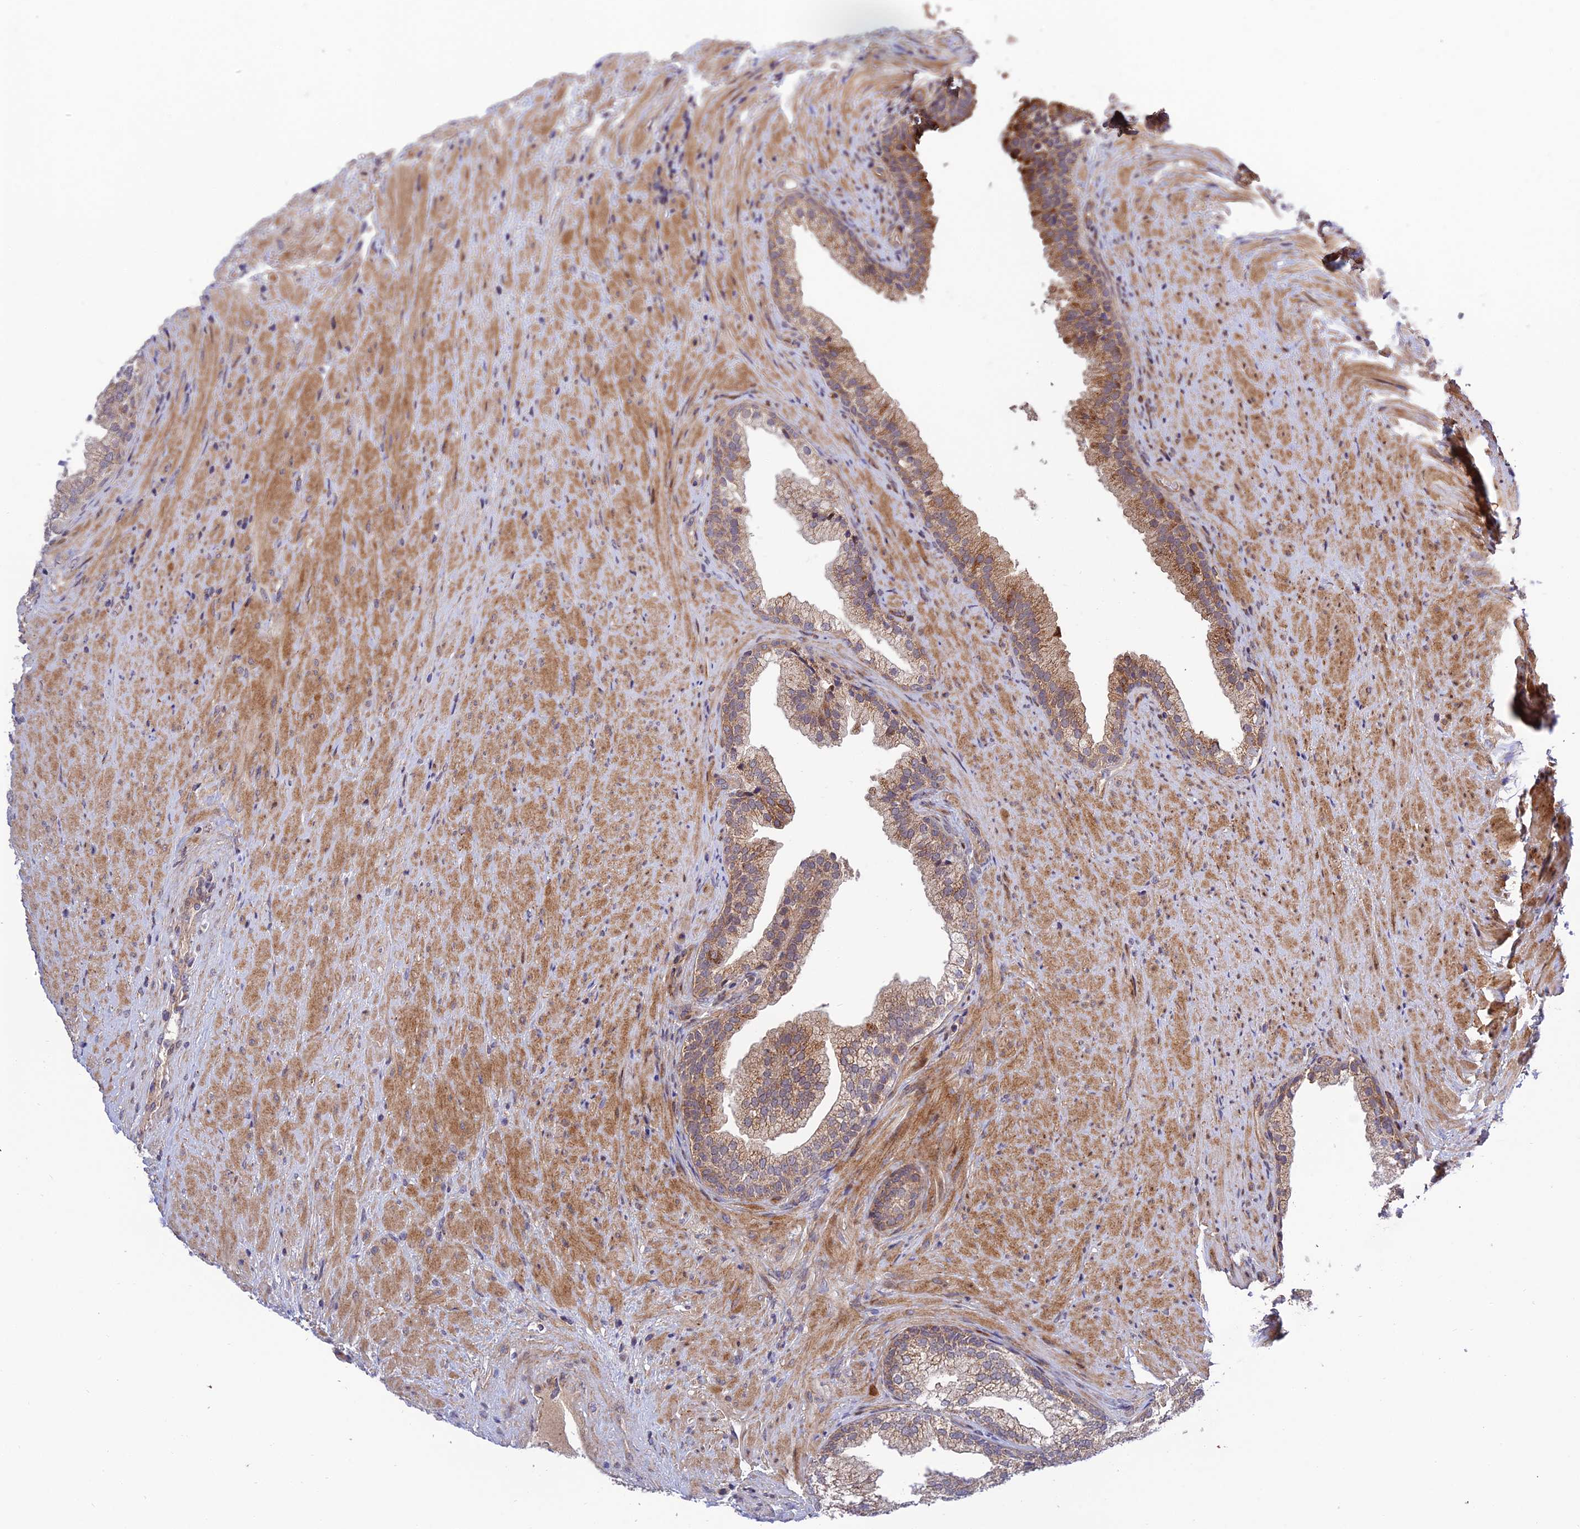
{"staining": {"intensity": "moderate", "quantity": "25%-75%", "location": "cytoplasmic/membranous"}, "tissue": "prostate", "cell_type": "Glandular cells", "image_type": "normal", "snomed": [{"axis": "morphology", "description": "Normal tissue, NOS"}, {"axis": "topography", "description": "Prostate"}], "caption": "High-power microscopy captured an immunohistochemistry (IHC) photomicrograph of benign prostate, revealing moderate cytoplasmic/membranous expression in approximately 25%-75% of glandular cells. The staining was performed using DAB (3,3'-diaminobenzidine), with brown indicating positive protein expression. Nuclei are stained blue with hematoxylin.", "gene": "PLEKHG2", "patient": {"sex": "male", "age": 76}}